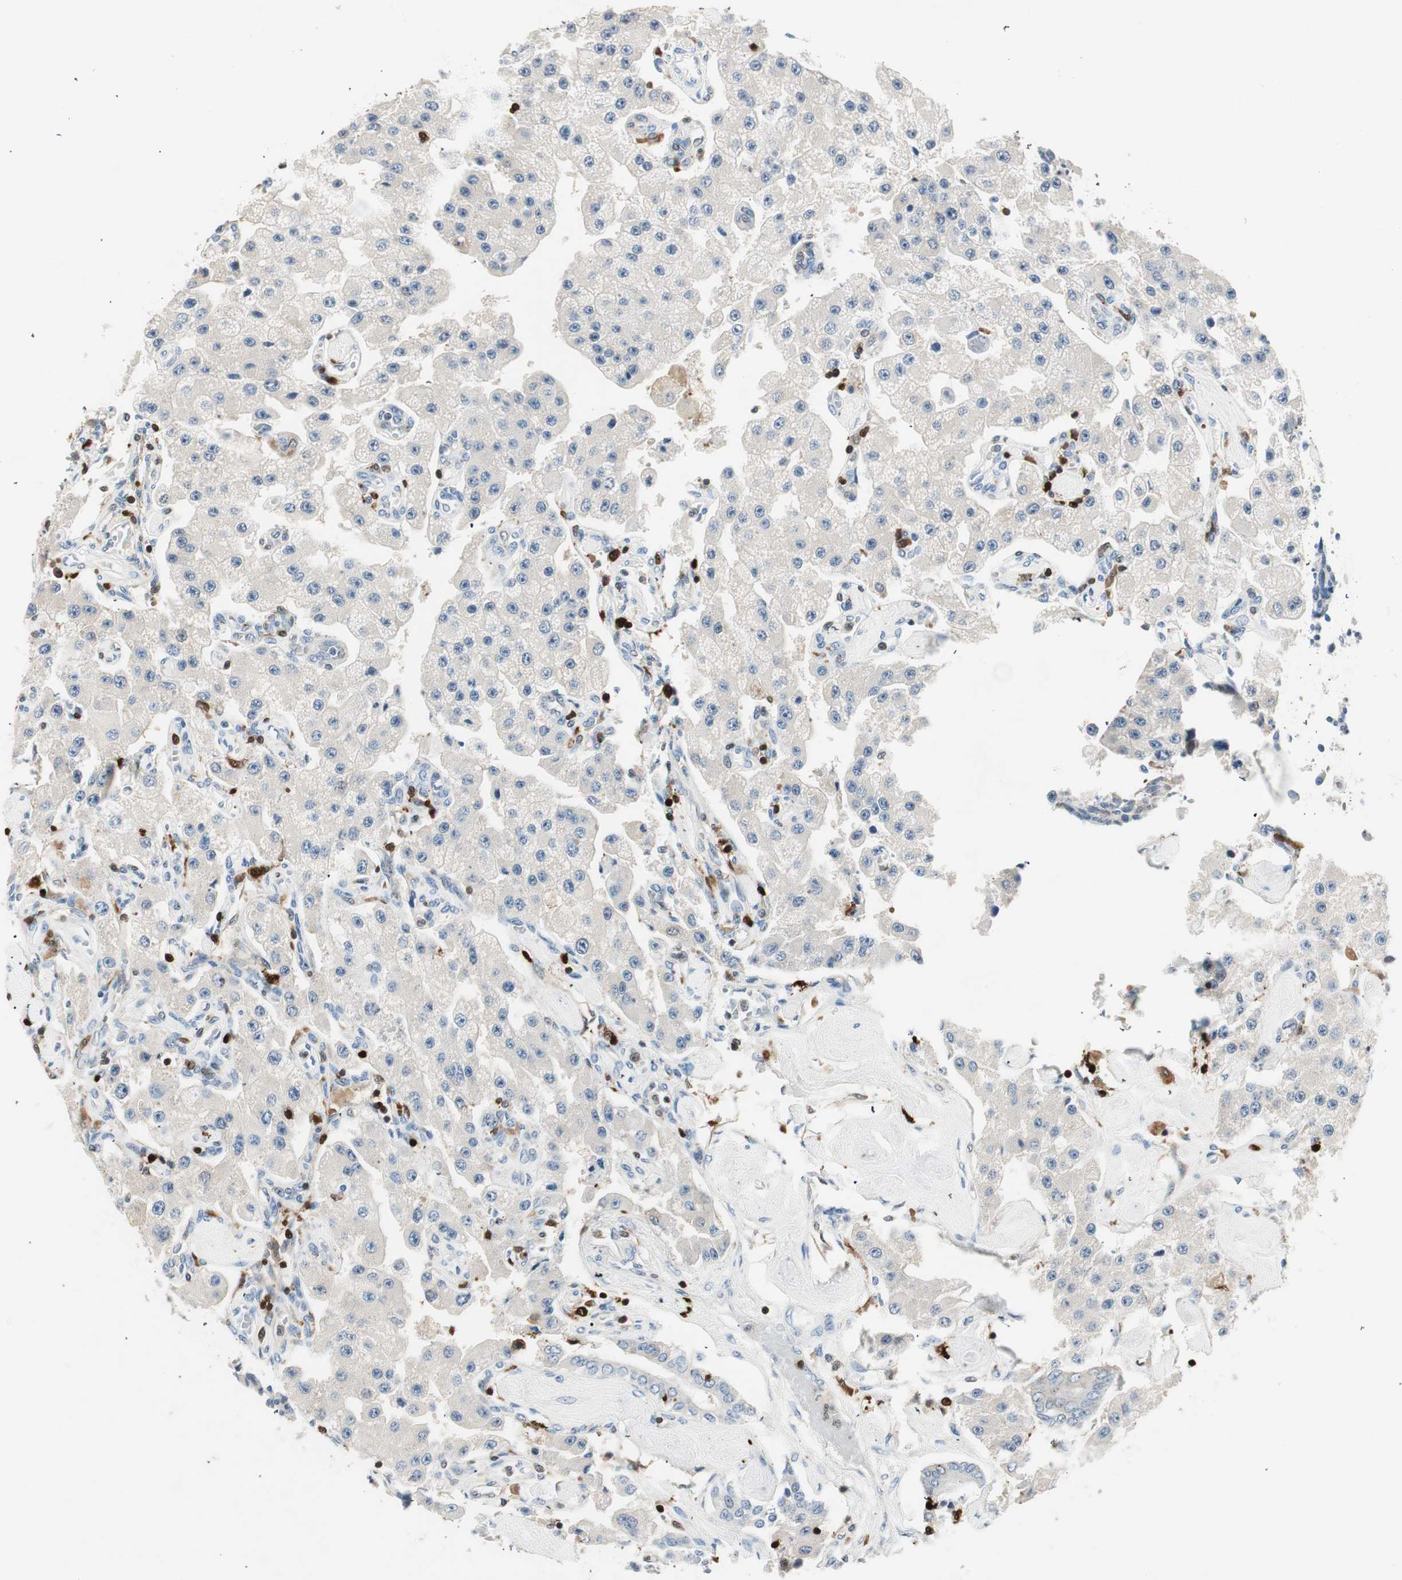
{"staining": {"intensity": "negative", "quantity": "none", "location": "none"}, "tissue": "carcinoid", "cell_type": "Tumor cells", "image_type": "cancer", "snomed": [{"axis": "morphology", "description": "Carcinoid, malignant, NOS"}, {"axis": "topography", "description": "Pancreas"}], "caption": "Human carcinoid stained for a protein using immunohistochemistry exhibits no expression in tumor cells.", "gene": "COTL1", "patient": {"sex": "male", "age": 41}}